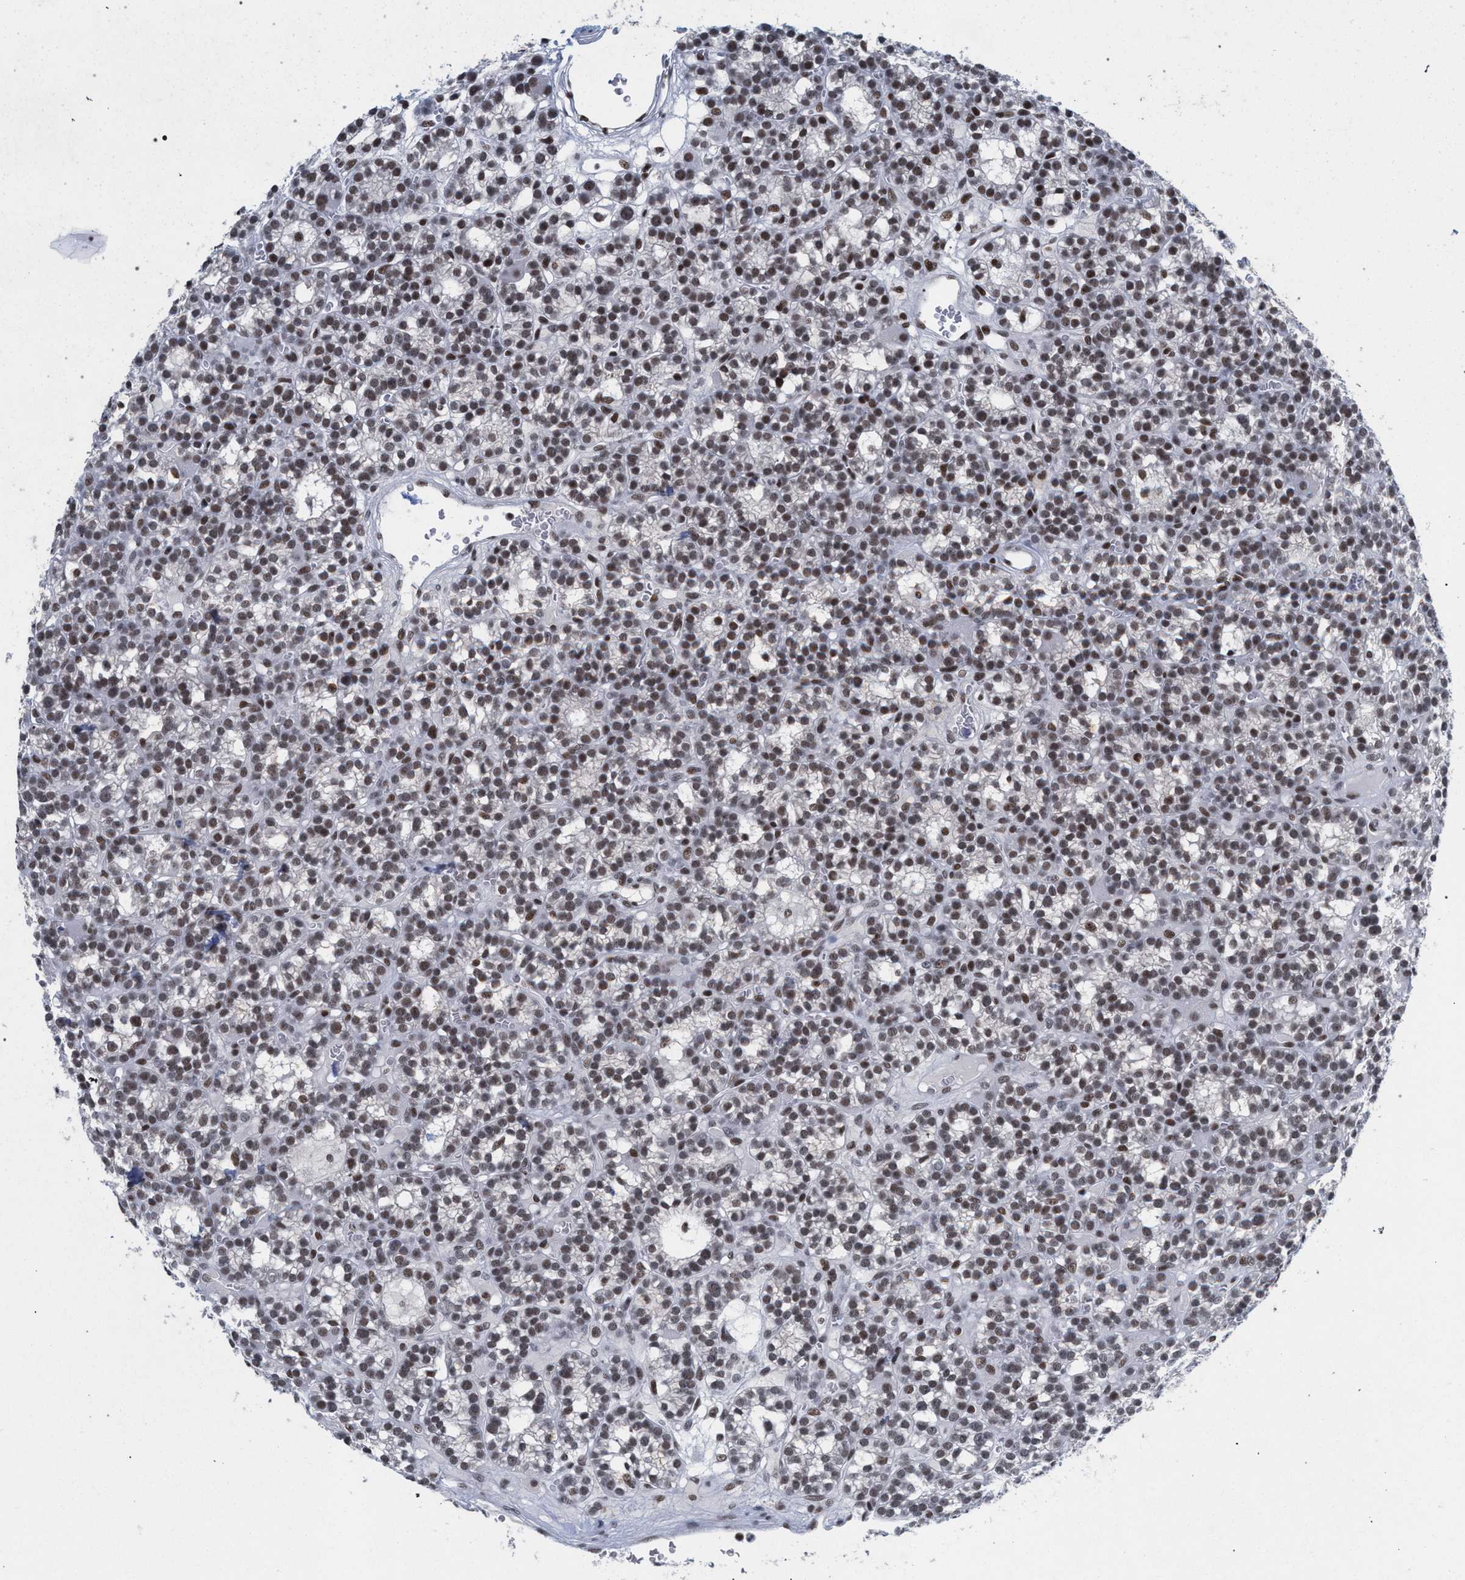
{"staining": {"intensity": "weak", "quantity": ">75%", "location": "nuclear"}, "tissue": "parathyroid gland", "cell_type": "Glandular cells", "image_type": "normal", "snomed": [{"axis": "morphology", "description": "Normal tissue, NOS"}, {"axis": "morphology", "description": "Adenoma, NOS"}, {"axis": "topography", "description": "Parathyroid gland"}], "caption": "Immunohistochemical staining of unremarkable human parathyroid gland exhibits >75% levels of weak nuclear protein positivity in approximately >75% of glandular cells.", "gene": "SCAF4", "patient": {"sex": "female", "age": 58}}